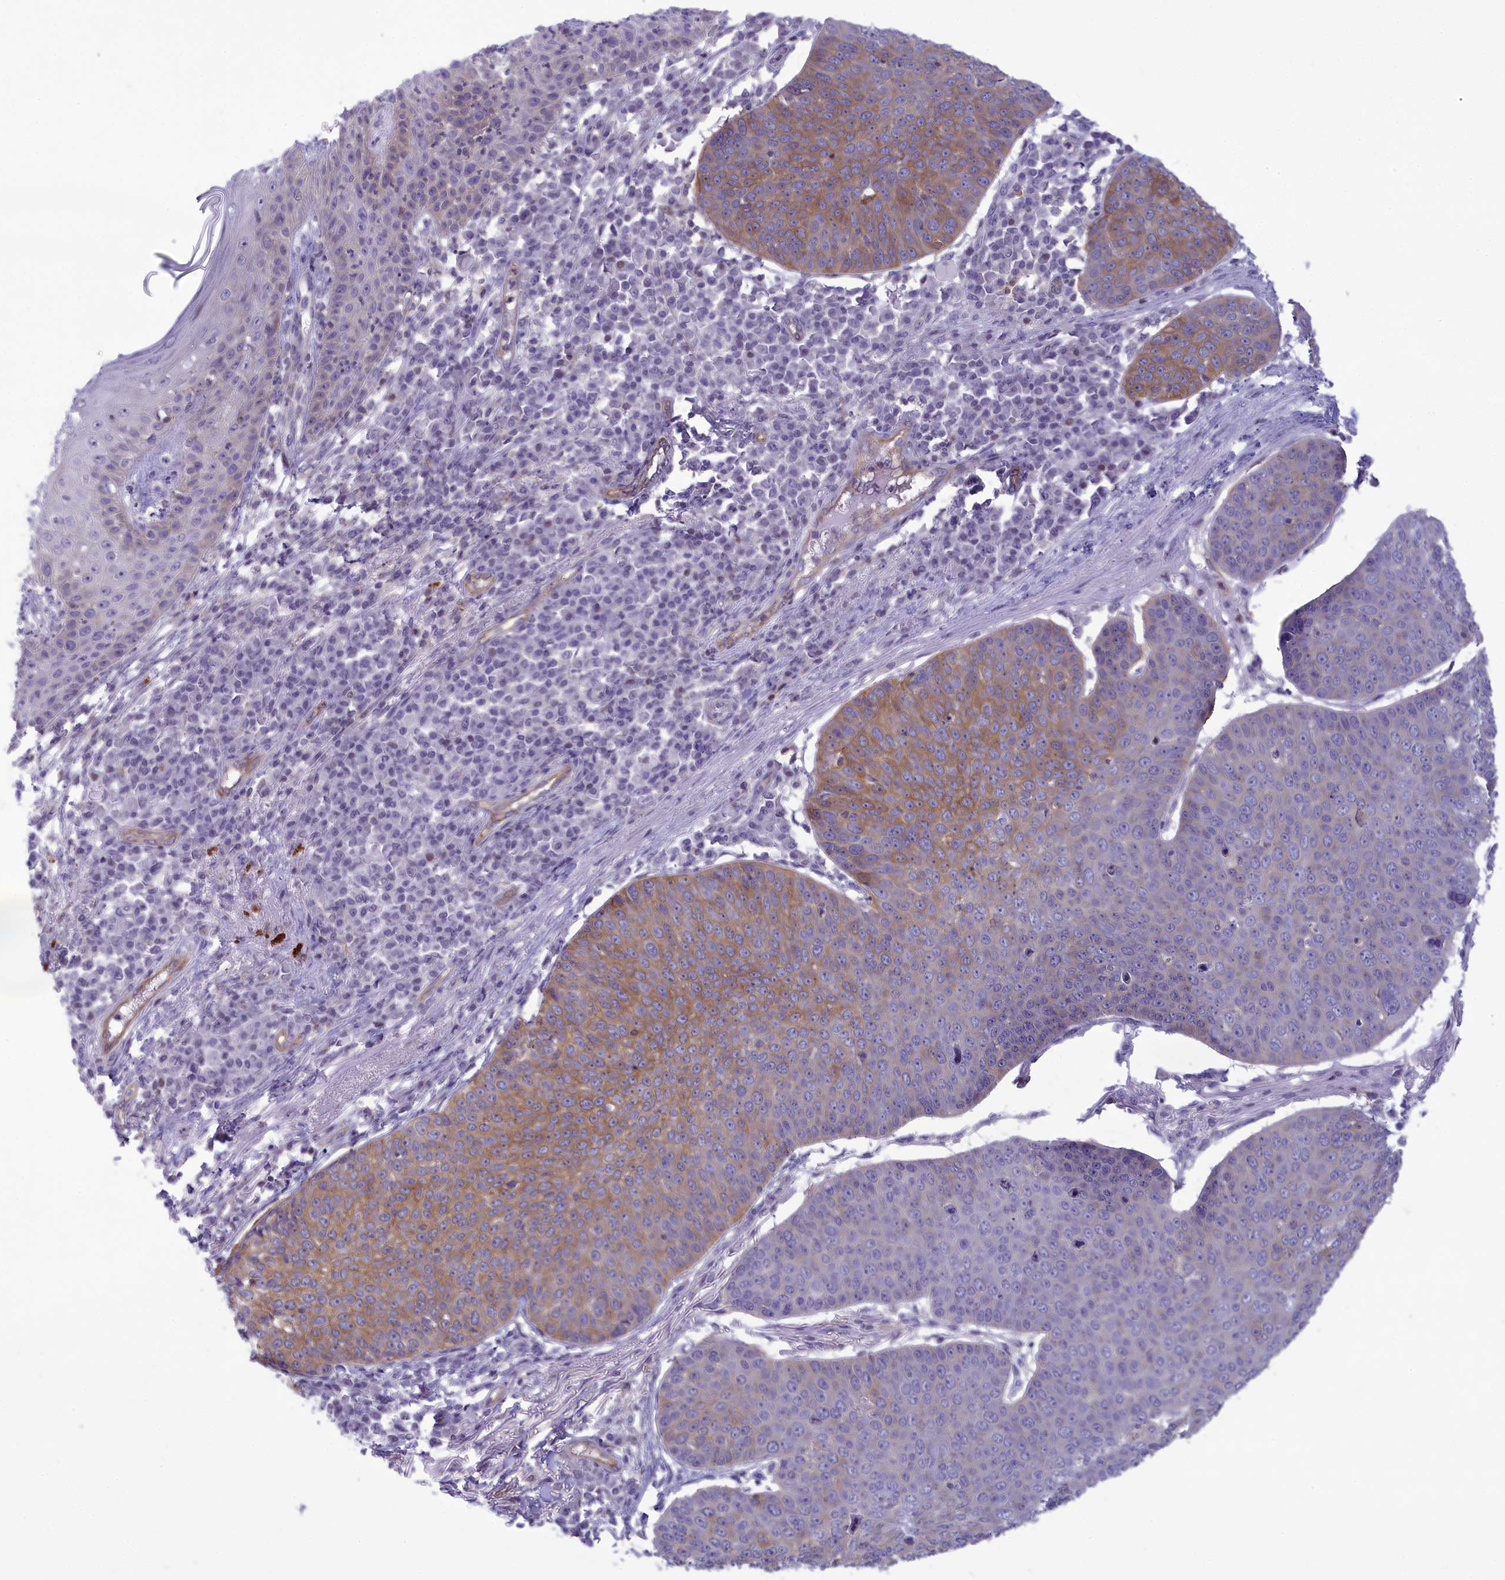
{"staining": {"intensity": "moderate", "quantity": "25%-75%", "location": "cytoplasmic/membranous"}, "tissue": "skin cancer", "cell_type": "Tumor cells", "image_type": "cancer", "snomed": [{"axis": "morphology", "description": "Squamous cell carcinoma, NOS"}, {"axis": "topography", "description": "Skin"}], "caption": "The immunohistochemical stain highlights moderate cytoplasmic/membranous positivity in tumor cells of squamous cell carcinoma (skin) tissue.", "gene": "CORO2A", "patient": {"sex": "male", "age": 71}}